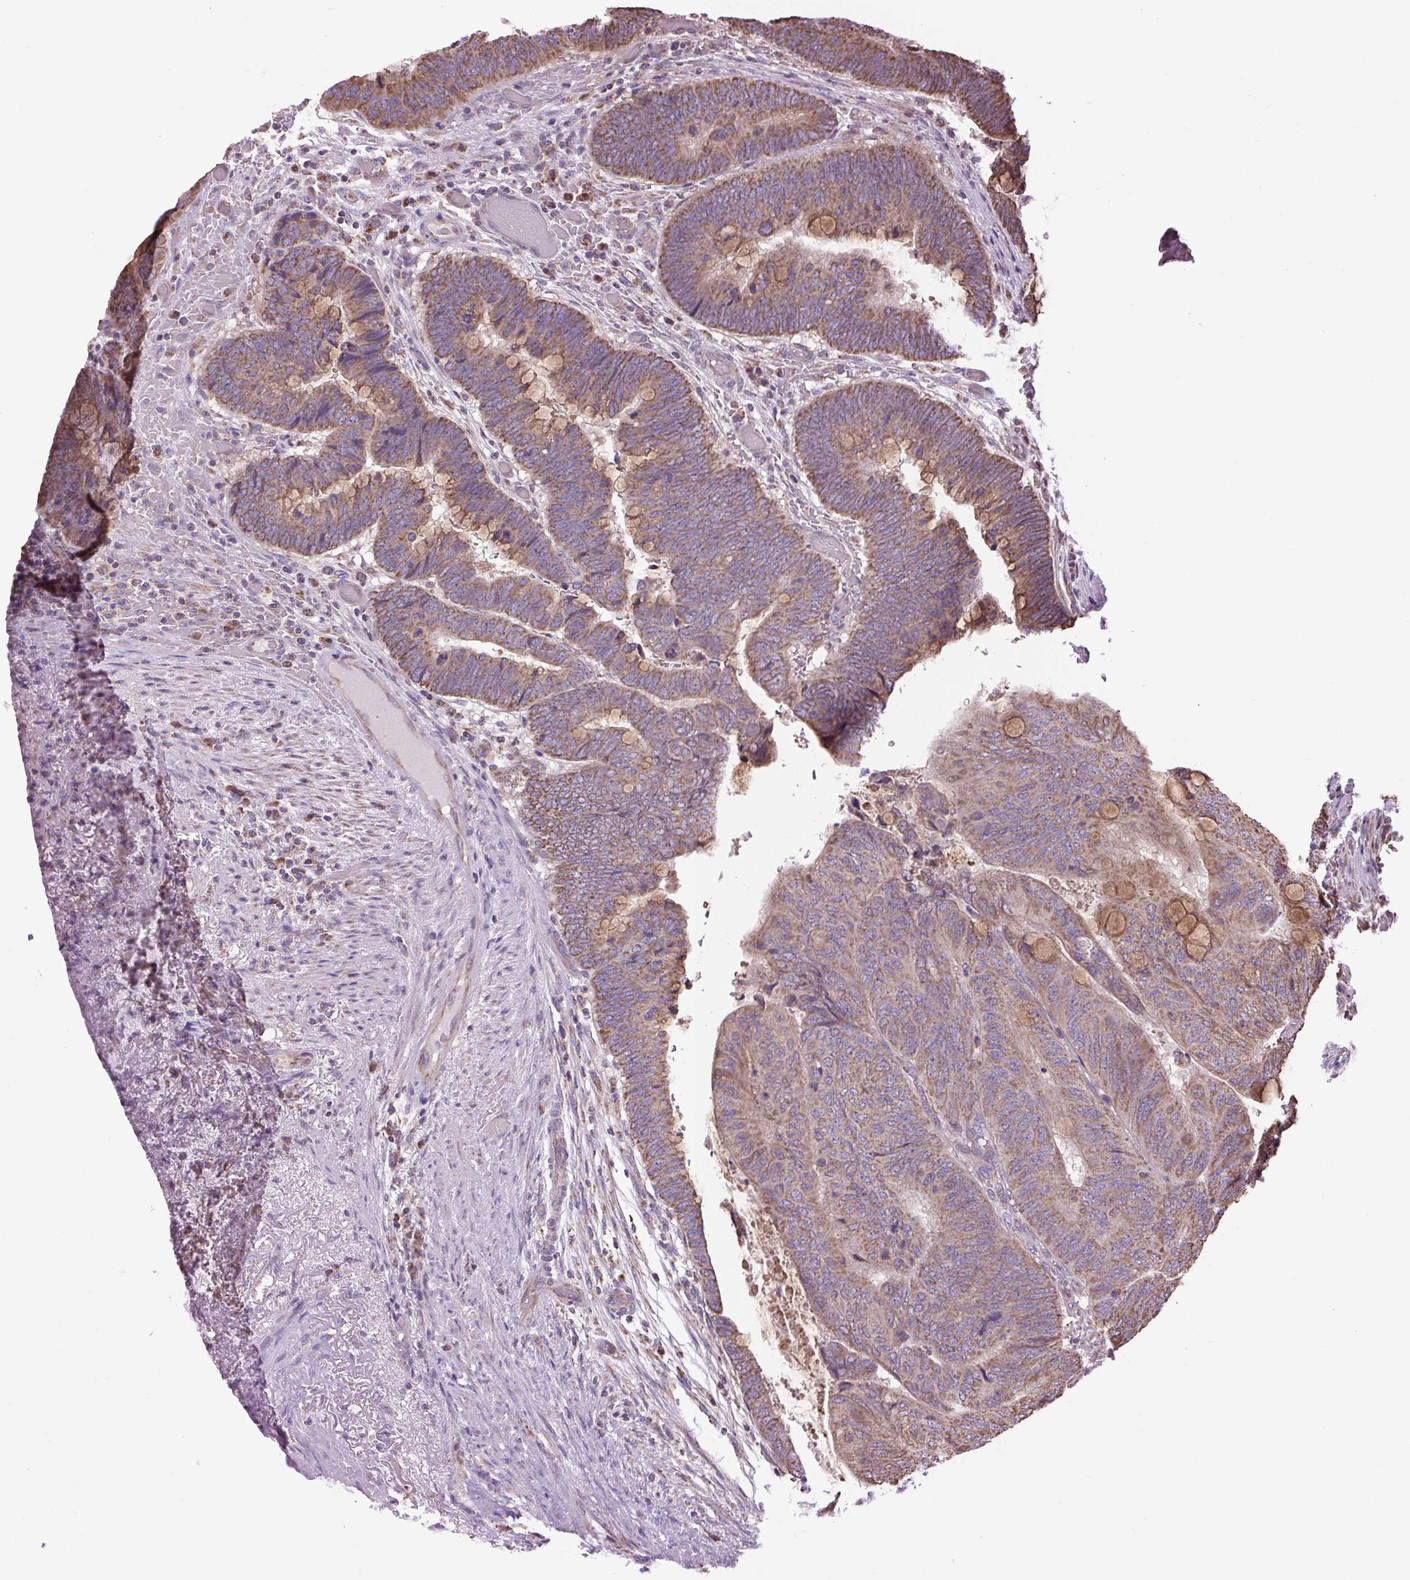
{"staining": {"intensity": "moderate", "quantity": ">75%", "location": "cytoplasmic/membranous"}, "tissue": "colorectal cancer", "cell_type": "Tumor cells", "image_type": "cancer", "snomed": [{"axis": "morphology", "description": "Normal tissue, NOS"}, {"axis": "morphology", "description": "Adenocarcinoma, NOS"}, {"axis": "topography", "description": "Rectum"}, {"axis": "topography", "description": "Peripheral nerve tissue"}], "caption": "High-power microscopy captured an IHC histopathology image of colorectal adenocarcinoma, revealing moderate cytoplasmic/membranous expression in approximately >75% of tumor cells. Using DAB (3,3'-diaminobenzidine) (brown) and hematoxylin (blue) stains, captured at high magnification using brightfield microscopy.", "gene": "PLCG1", "patient": {"sex": "male", "age": 92}}